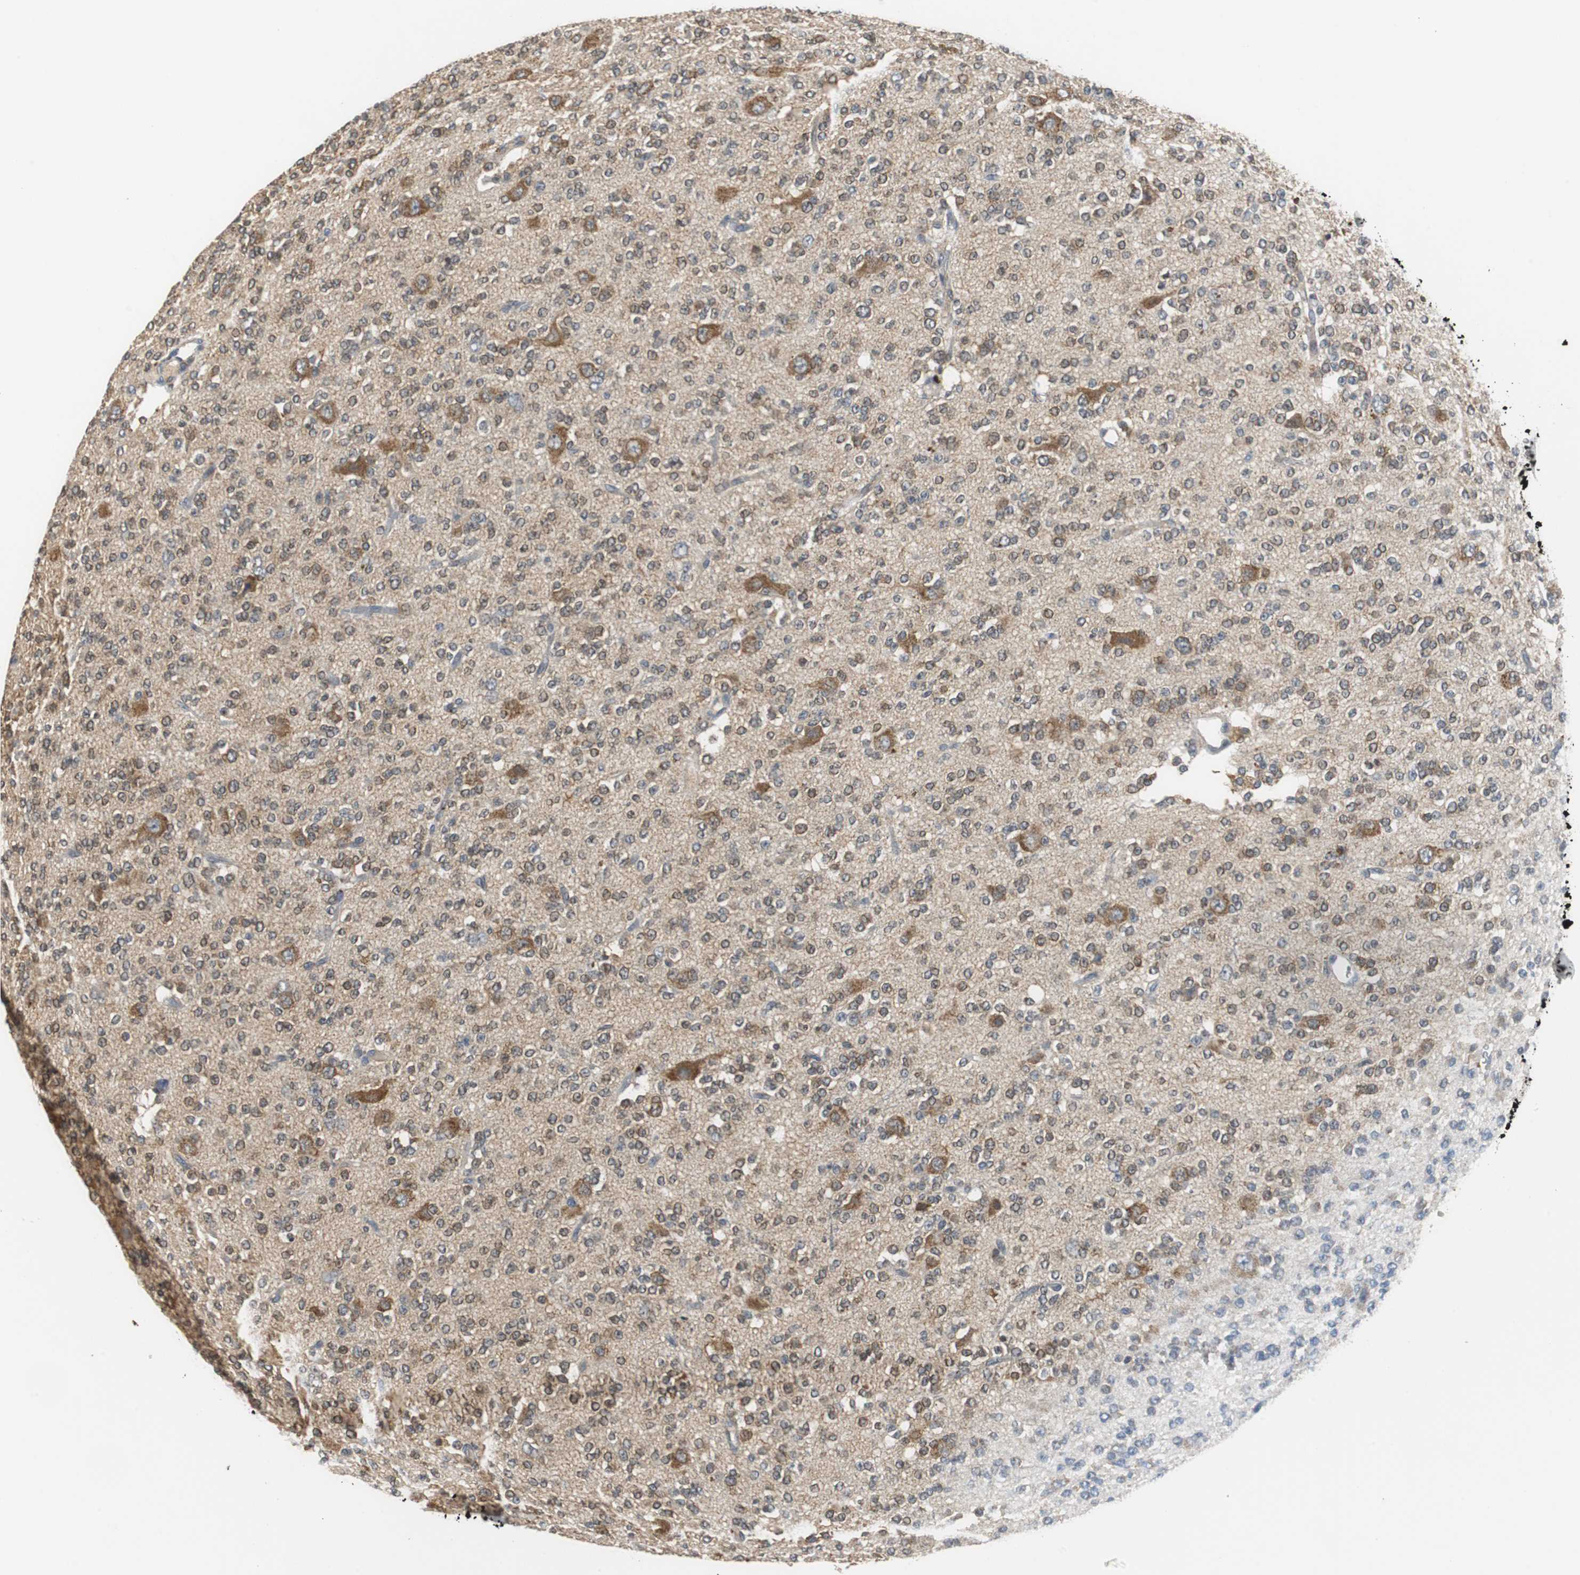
{"staining": {"intensity": "moderate", "quantity": "<25%", "location": "cytoplasmic/membranous"}, "tissue": "glioma", "cell_type": "Tumor cells", "image_type": "cancer", "snomed": [{"axis": "morphology", "description": "Glioma, malignant, Low grade"}, {"axis": "topography", "description": "Brain"}], "caption": "A high-resolution micrograph shows immunohistochemistry (IHC) staining of glioma, which demonstrates moderate cytoplasmic/membranous expression in approximately <25% of tumor cells.", "gene": "VBP1", "patient": {"sex": "male", "age": 38}}